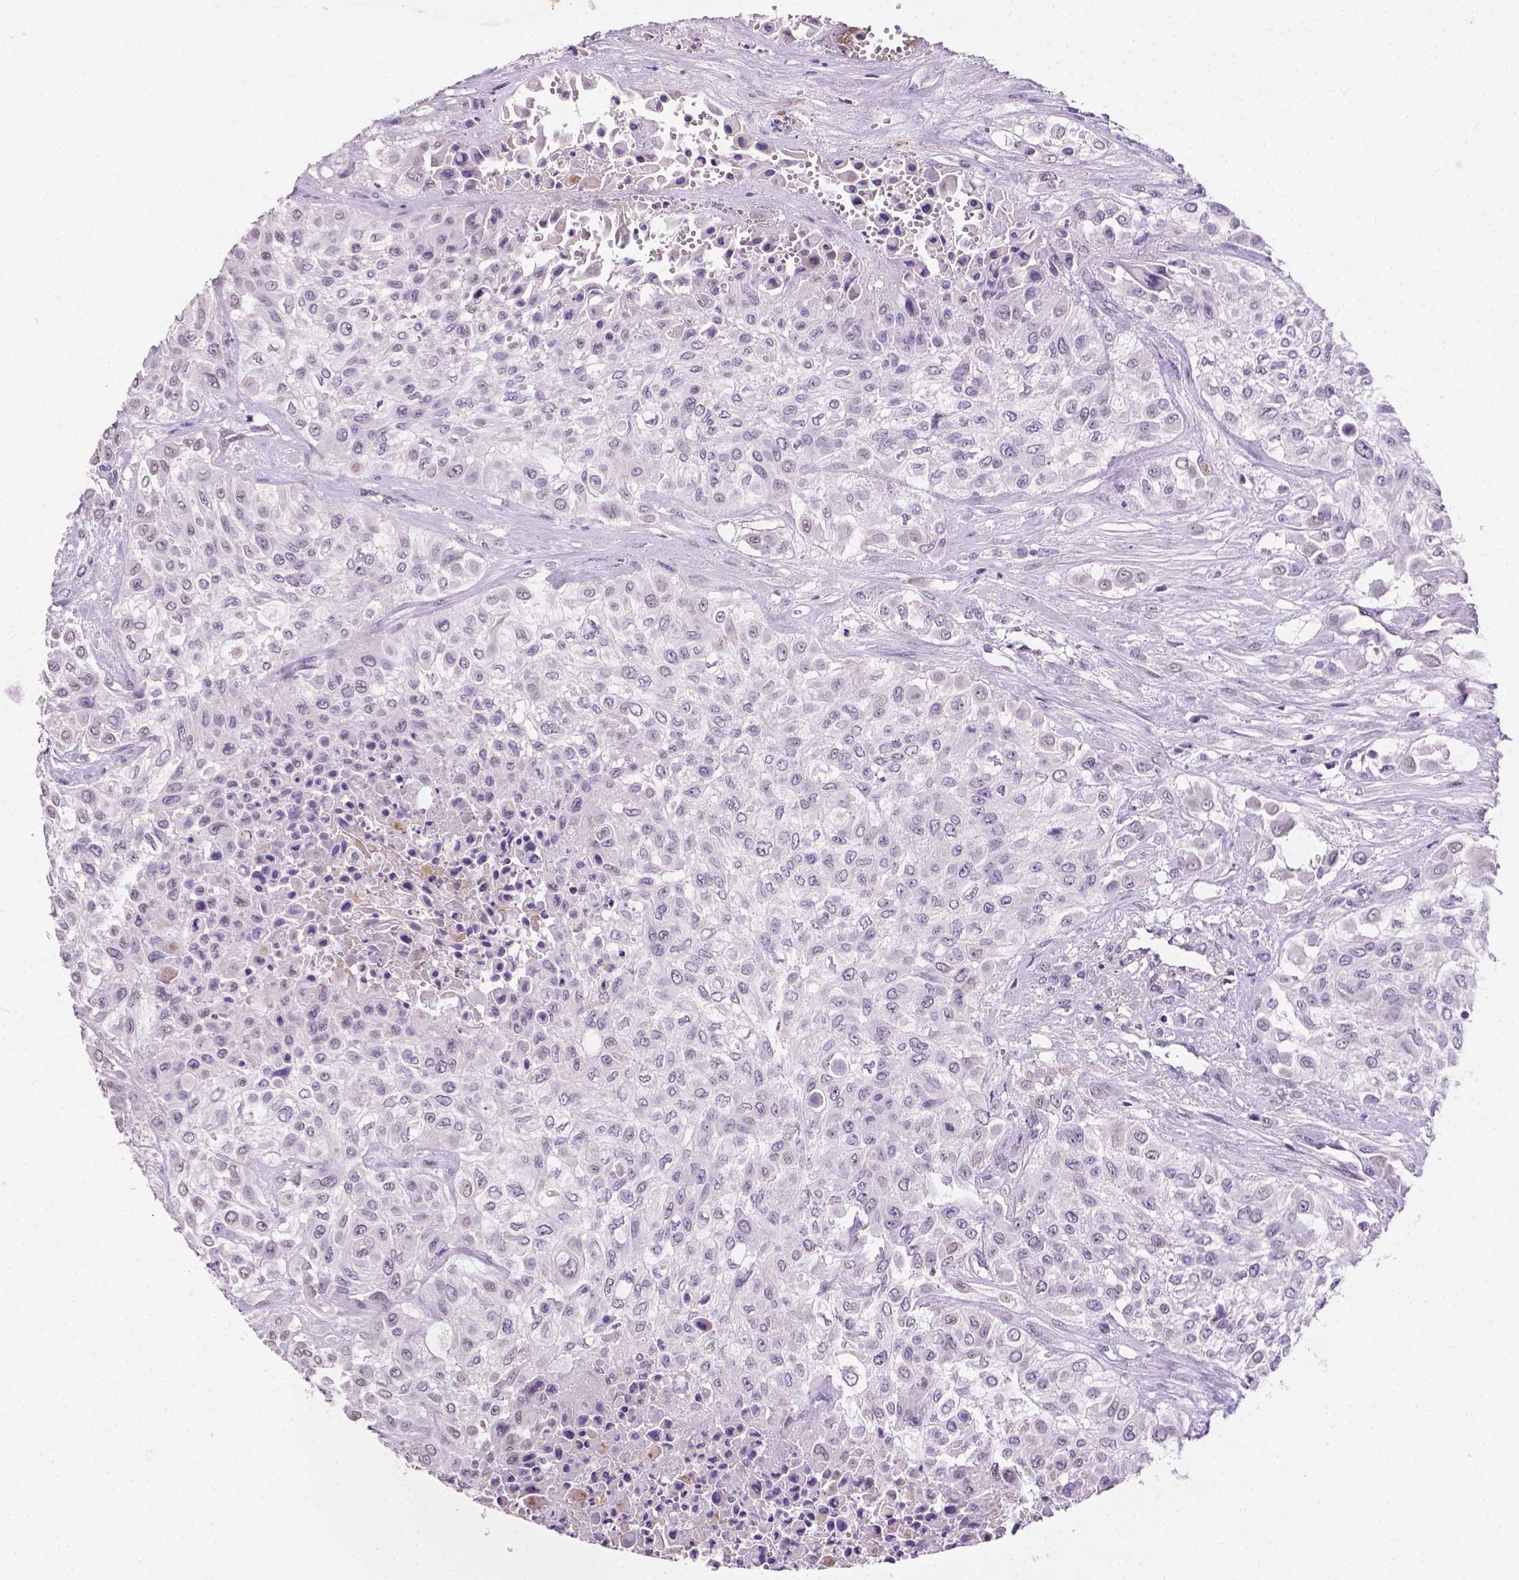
{"staining": {"intensity": "negative", "quantity": "none", "location": "none"}, "tissue": "urothelial cancer", "cell_type": "Tumor cells", "image_type": "cancer", "snomed": [{"axis": "morphology", "description": "Urothelial carcinoma, High grade"}, {"axis": "topography", "description": "Urinary bladder"}], "caption": "Immunohistochemical staining of urothelial carcinoma (high-grade) shows no significant expression in tumor cells.", "gene": "APOE", "patient": {"sex": "male", "age": 57}}